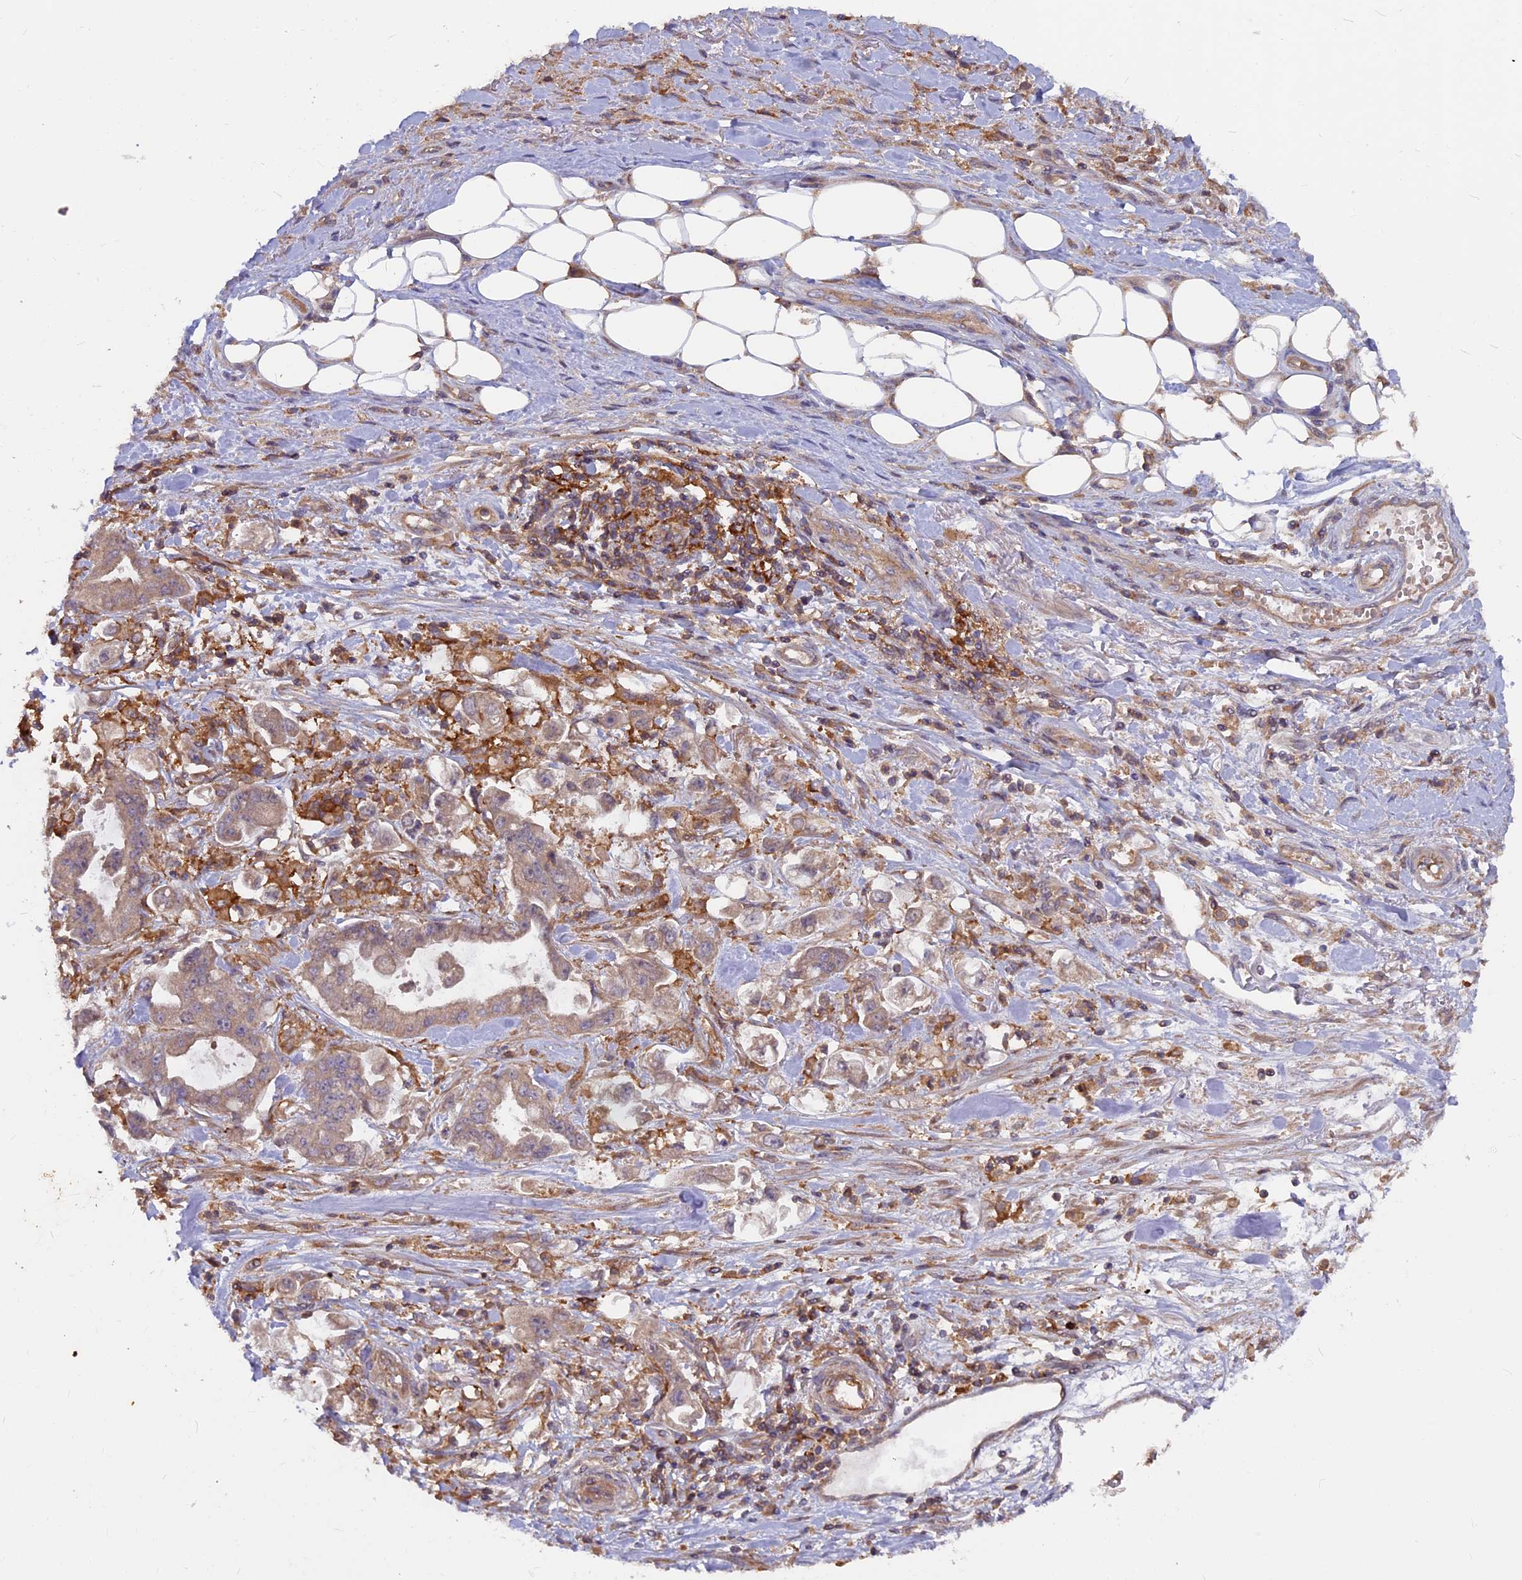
{"staining": {"intensity": "weak", "quantity": "25%-75%", "location": "cytoplasmic/membranous"}, "tissue": "stomach cancer", "cell_type": "Tumor cells", "image_type": "cancer", "snomed": [{"axis": "morphology", "description": "Adenocarcinoma, NOS"}, {"axis": "topography", "description": "Stomach"}], "caption": "Adenocarcinoma (stomach) stained for a protein demonstrates weak cytoplasmic/membranous positivity in tumor cells.", "gene": "MYO9B", "patient": {"sex": "male", "age": 62}}